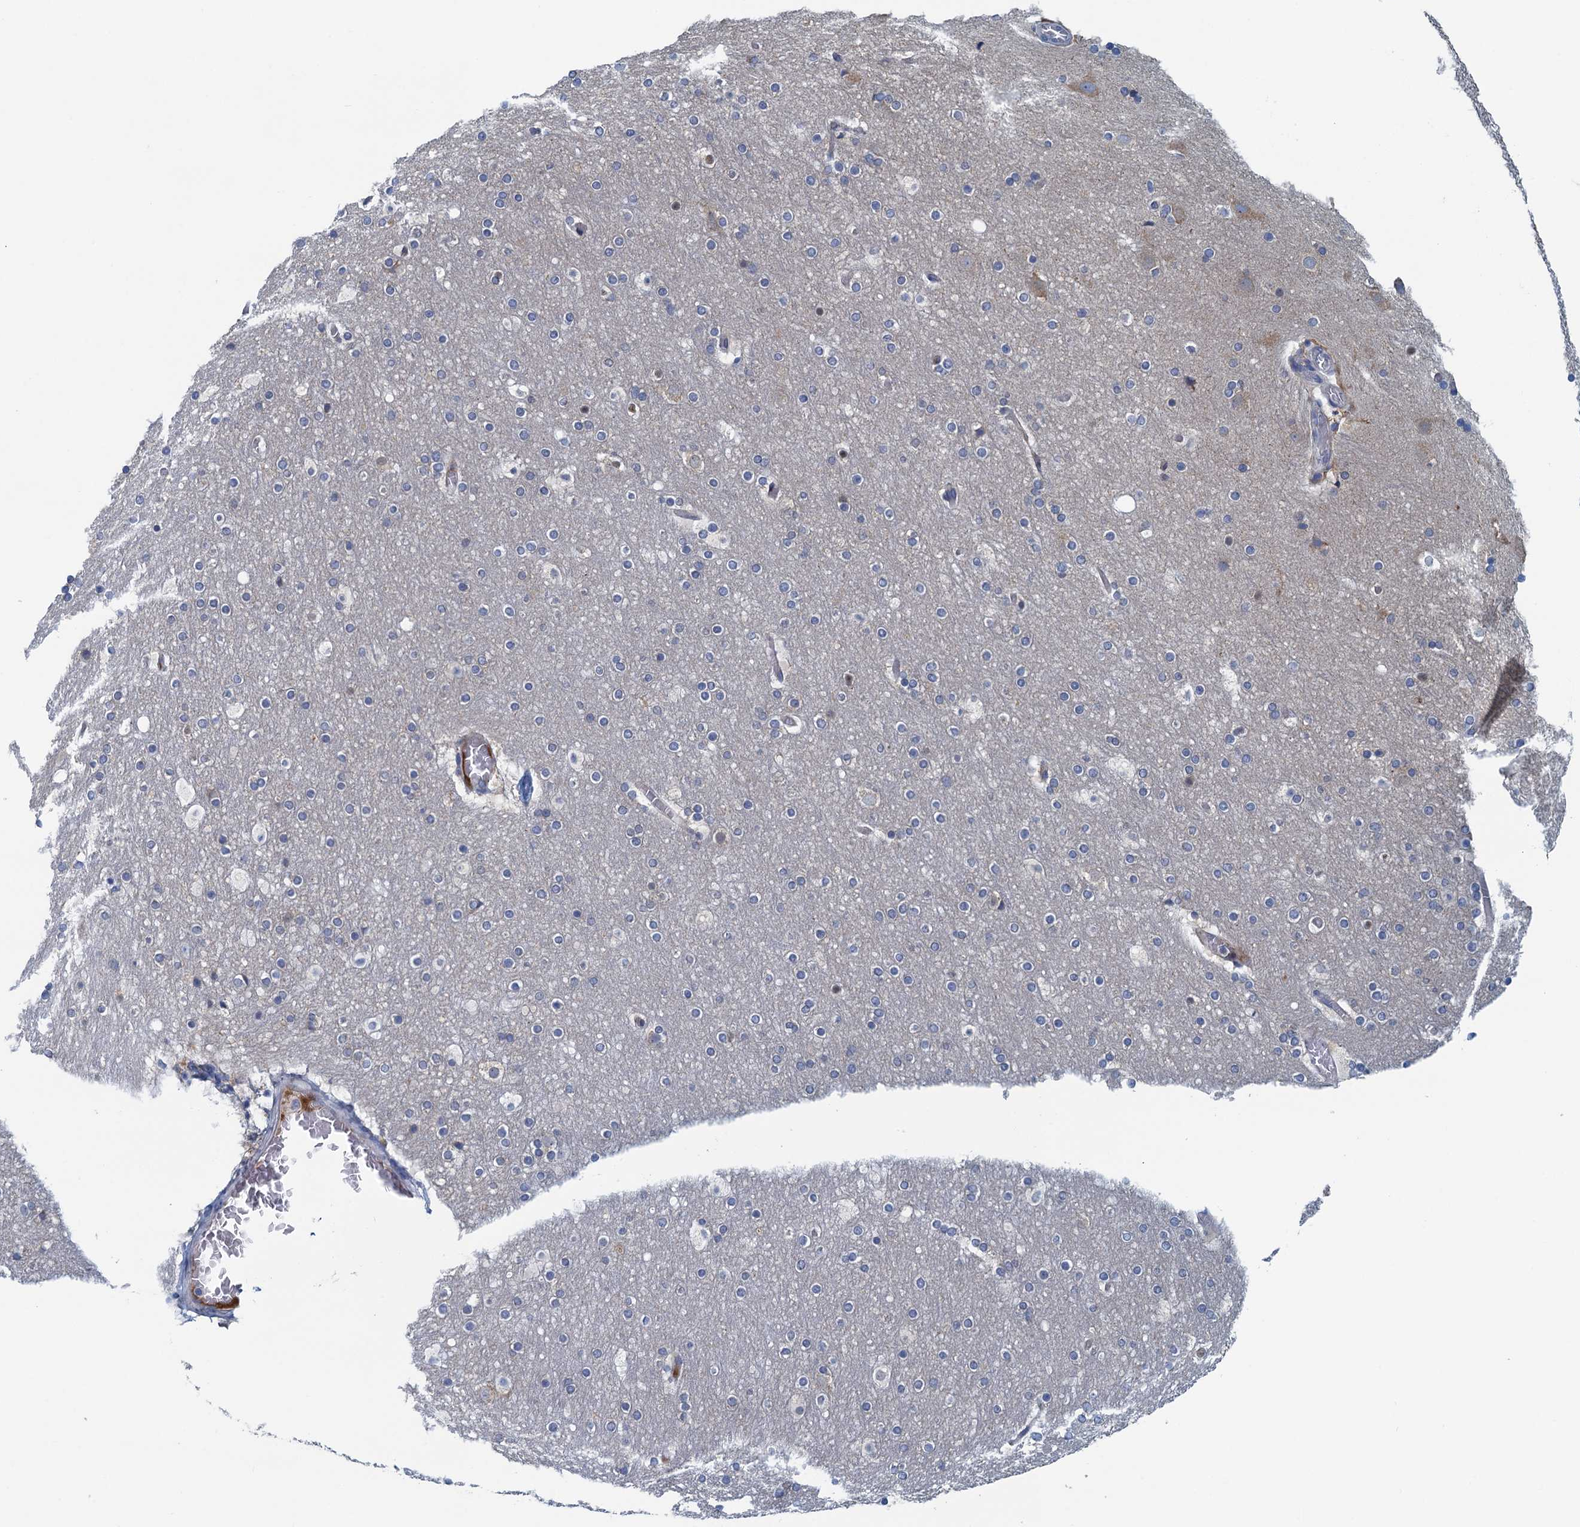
{"staining": {"intensity": "negative", "quantity": "none", "location": "none"}, "tissue": "cerebral cortex", "cell_type": "Endothelial cells", "image_type": "normal", "snomed": [{"axis": "morphology", "description": "Normal tissue, NOS"}, {"axis": "topography", "description": "Cerebral cortex"}], "caption": "Immunohistochemical staining of benign cerebral cortex displays no significant expression in endothelial cells.", "gene": "MYDGF", "patient": {"sex": "male", "age": 57}}